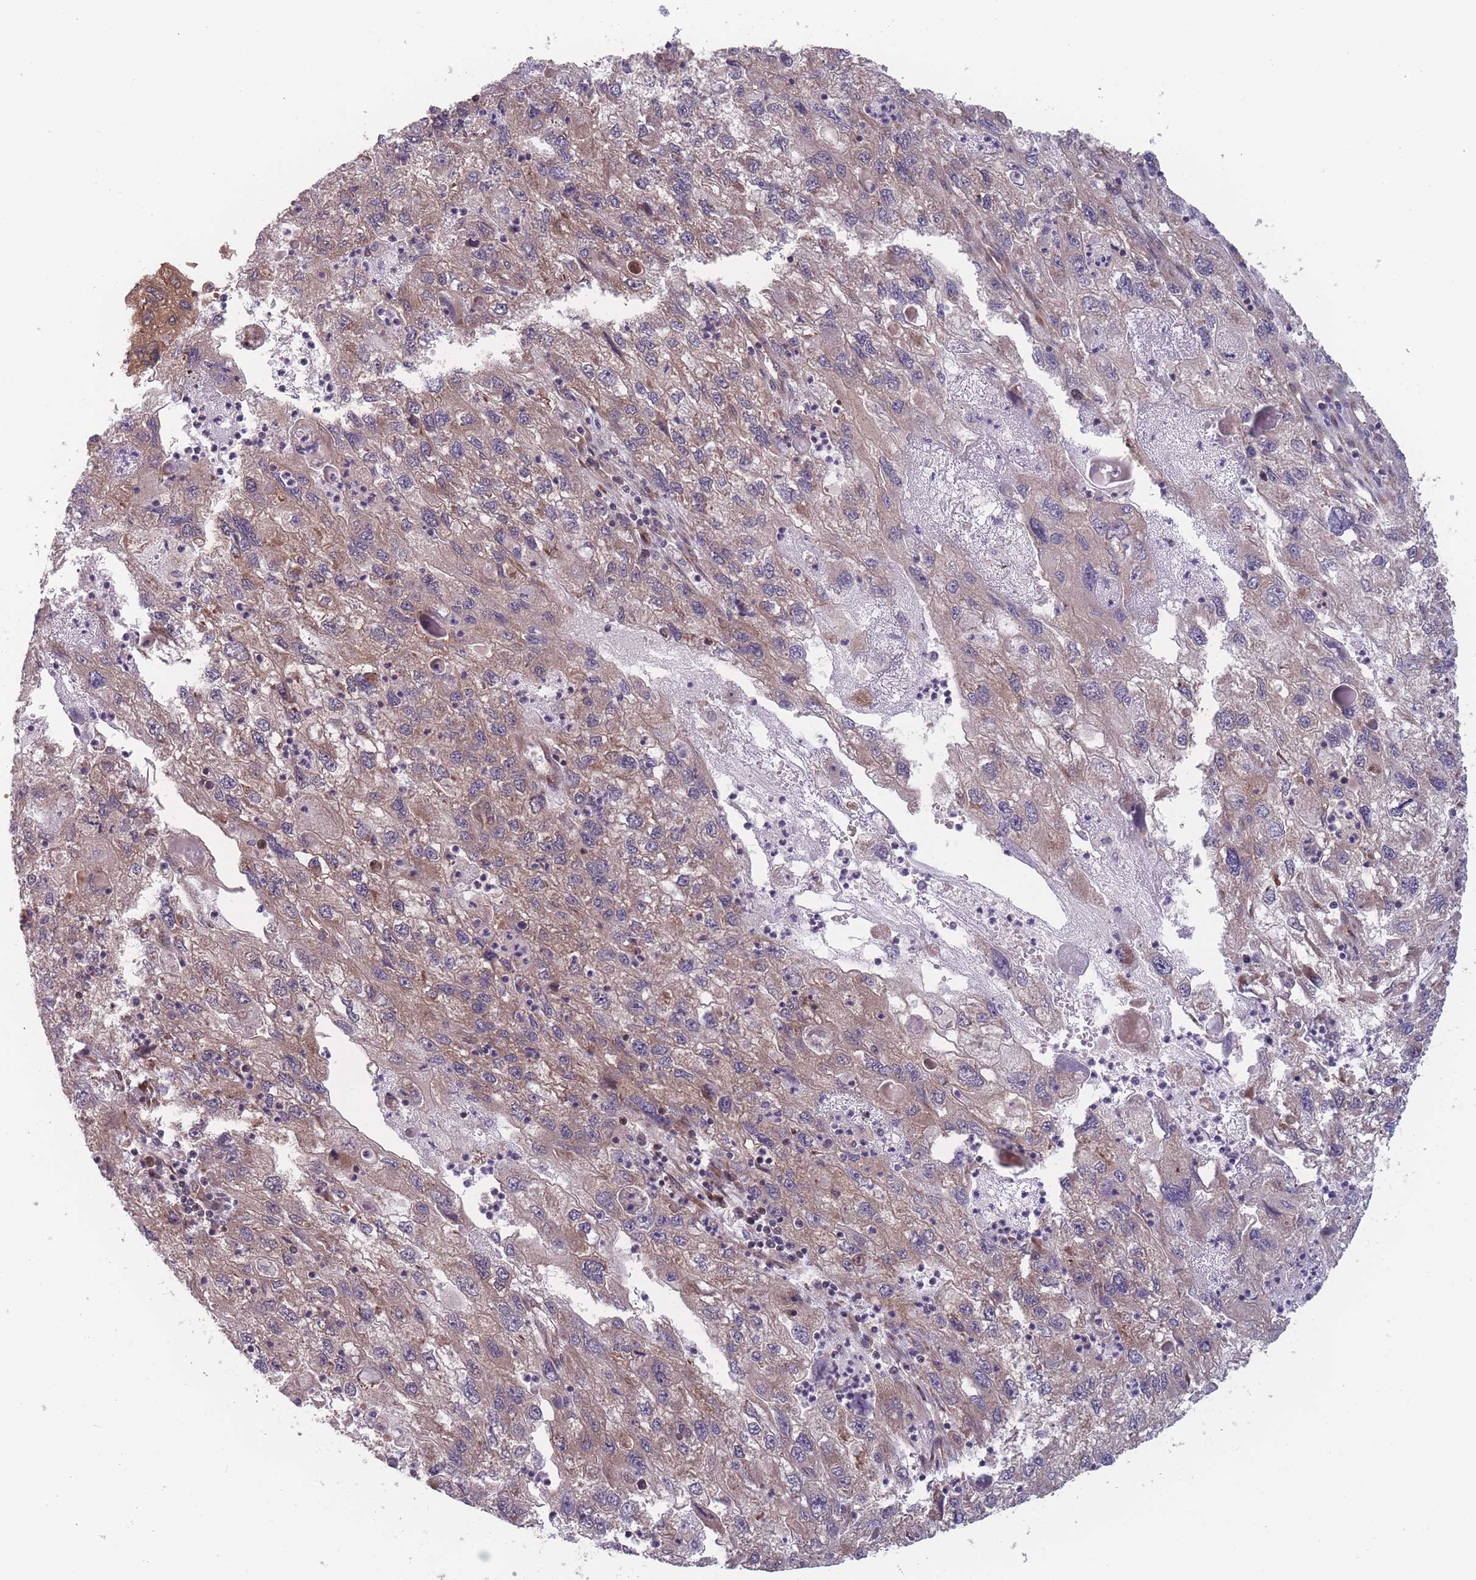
{"staining": {"intensity": "weak", "quantity": "25%-75%", "location": "cytoplasmic/membranous"}, "tissue": "endometrial cancer", "cell_type": "Tumor cells", "image_type": "cancer", "snomed": [{"axis": "morphology", "description": "Adenocarcinoma, NOS"}, {"axis": "topography", "description": "Endometrium"}], "caption": "Protein expression analysis of endometrial cancer shows weak cytoplasmic/membranous expression in approximately 25%-75% of tumor cells. (brown staining indicates protein expression, while blue staining denotes nuclei).", "gene": "RPS18", "patient": {"sex": "female", "age": 49}}